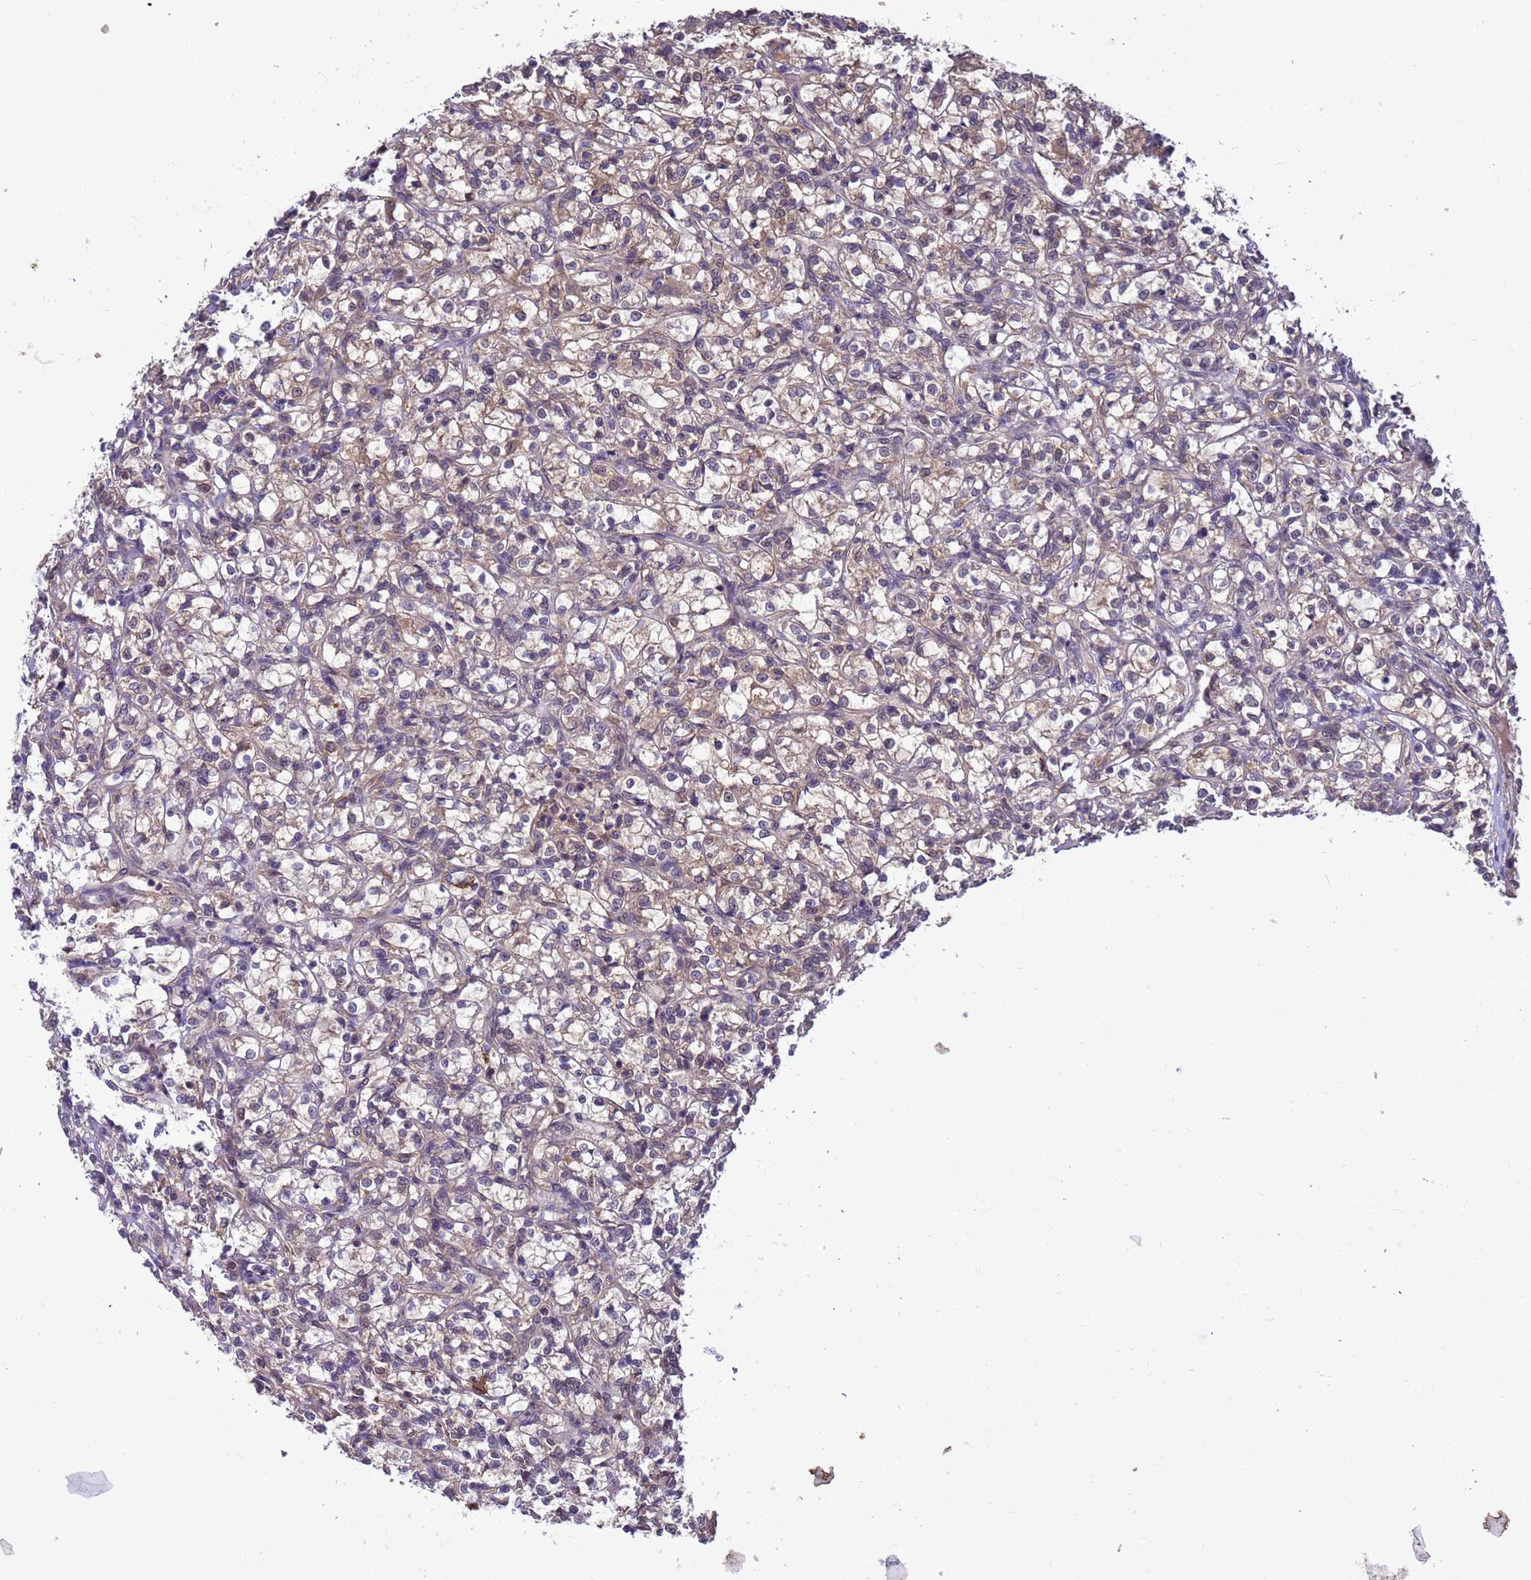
{"staining": {"intensity": "moderate", "quantity": "25%-75%", "location": "cytoplasmic/membranous"}, "tissue": "renal cancer", "cell_type": "Tumor cells", "image_type": "cancer", "snomed": [{"axis": "morphology", "description": "Adenocarcinoma, NOS"}, {"axis": "topography", "description": "Kidney"}], "caption": "Renal adenocarcinoma stained for a protein displays moderate cytoplasmic/membranous positivity in tumor cells.", "gene": "ZFP69B", "patient": {"sex": "female", "age": 69}}